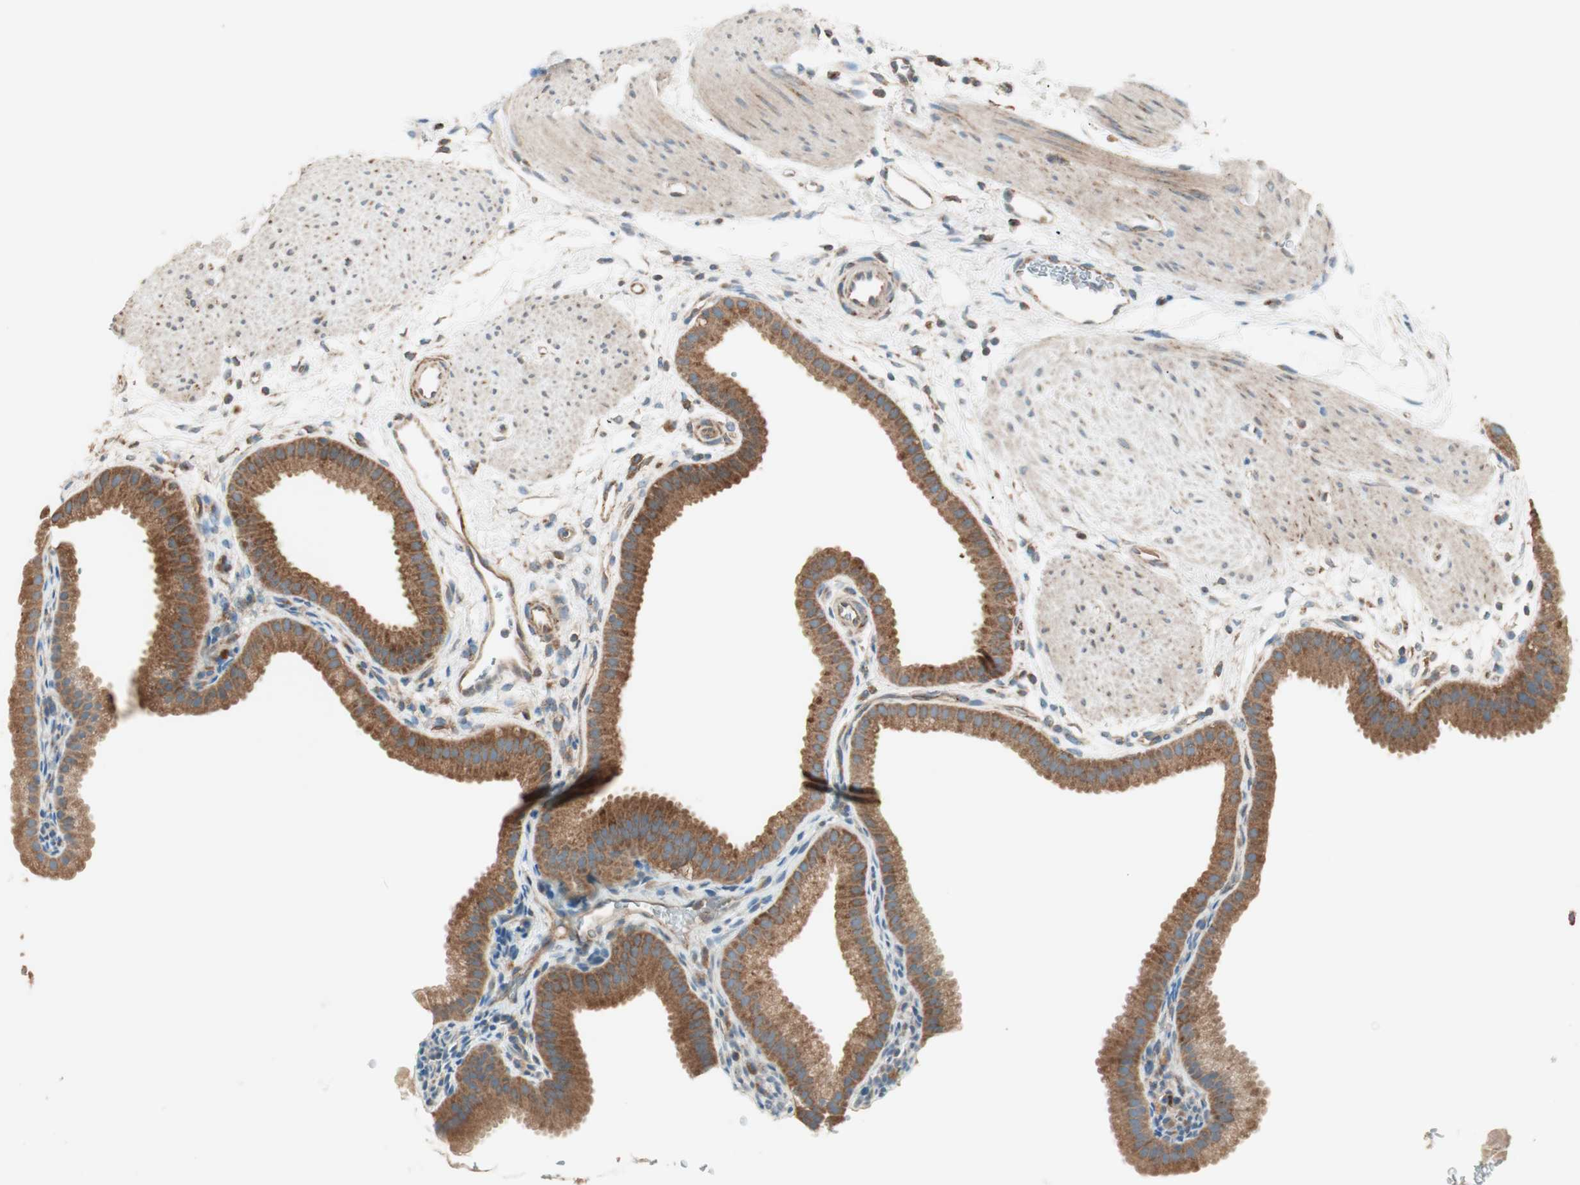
{"staining": {"intensity": "strong", "quantity": ">75%", "location": "cytoplasmic/membranous"}, "tissue": "gallbladder", "cell_type": "Glandular cells", "image_type": "normal", "snomed": [{"axis": "morphology", "description": "Normal tissue, NOS"}, {"axis": "topography", "description": "Gallbladder"}], "caption": "Immunohistochemical staining of unremarkable gallbladder shows high levels of strong cytoplasmic/membranous expression in approximately >75% of glandular cells. Immunohistochemistry (ihc) stains the protein in brown and the nuclei are stained blue.", "gene": "CC2D1A", "patient": {"sex": "female", "age": 64}}